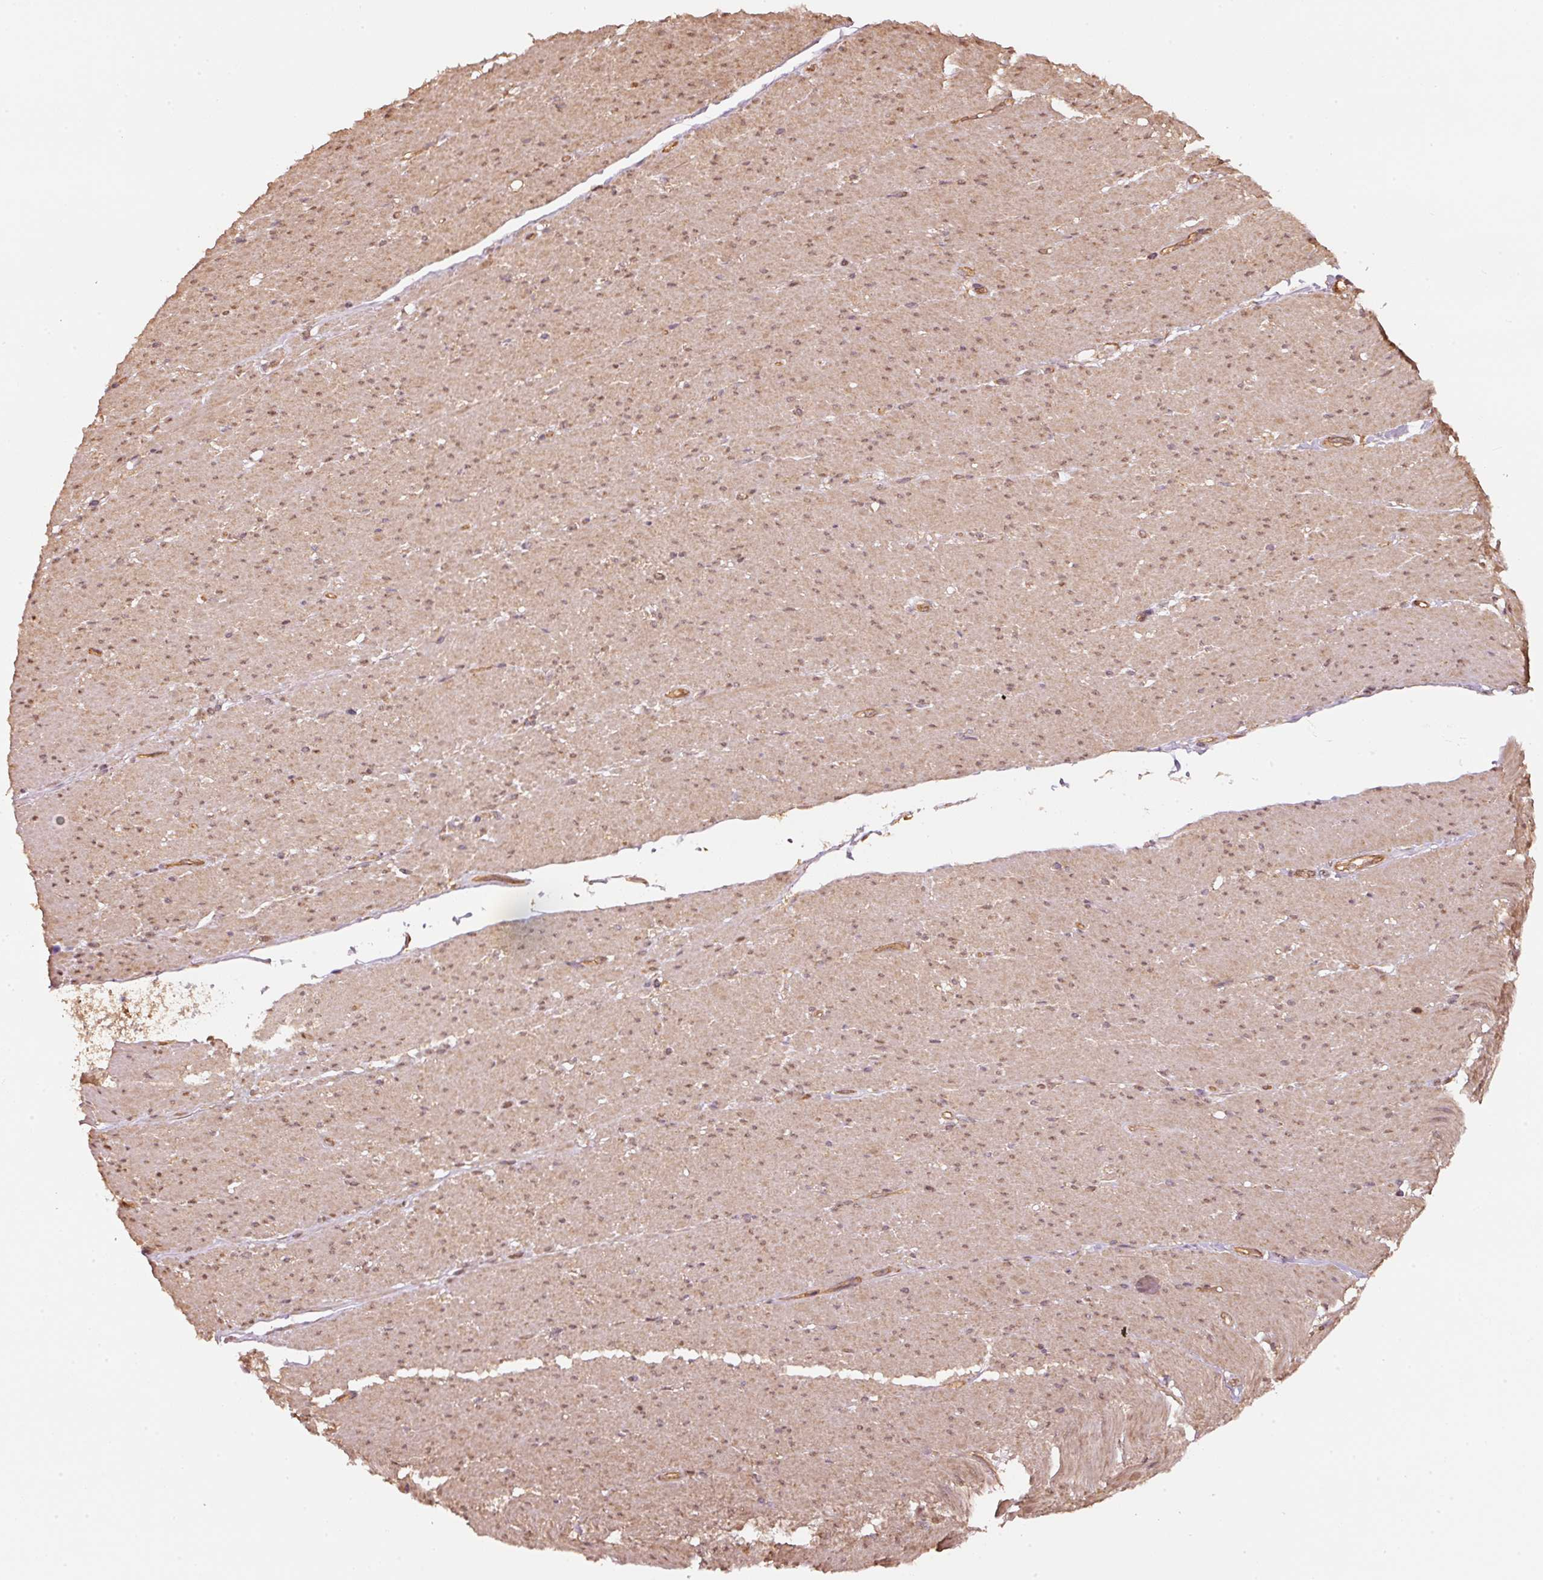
{"staining": {"intensity": "moderate", "quantity": ">75%", "location": "cytoplasmic/membranous"}, "tissue": "smooth muscle", "cell_type": "Smooth muscle cells", "image_type": "normal", "snomed": [{"axis": "morphology", "description": "Normal tissue, NOS"}, {"axis": "topography", "description": "Smooth muscle"}, {"axis": "topography", "description": "Rectum"}], "caption": "Immunohistochemistry (IHC) (DAB (3,3'-diaminobenzidine)) staining of unremarkable human smooth muscle exhibits moderate cytoplasmic/membranous protein expression in about >75% of smooth muscle cells.", "gene": "STAU1", "patient": {"sex": "male", "age": 53}}